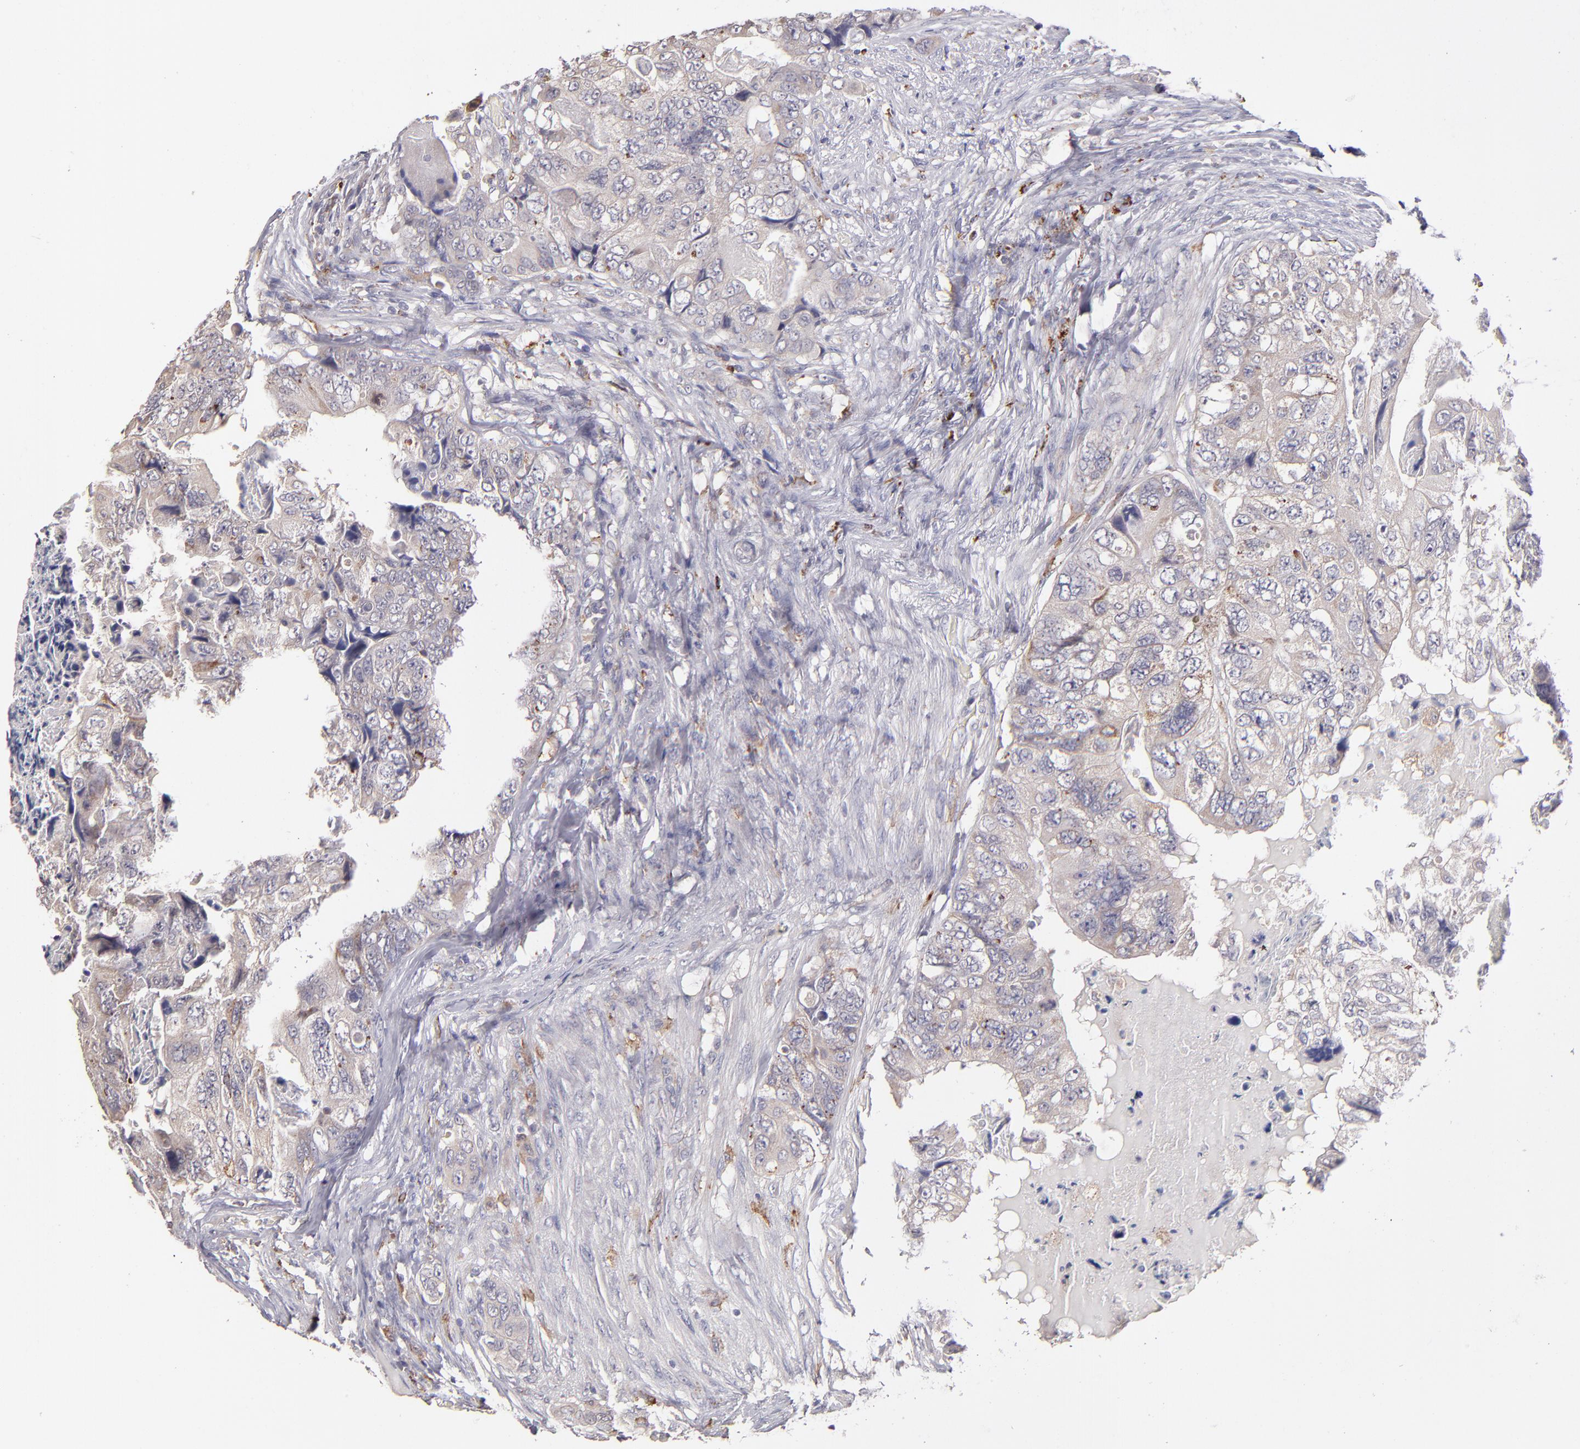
{"staining": {"intensity": "weak", "quantity": "25%-75%", "location": "cytoplasmic/membranous"}, "tissue": "colorectal cancer", "cell_type": "Tumor cells", "image_type": "cancer", "snomed": [{"axis": "morphology", "description": "Adenocarcinoma, NOS"}, {"axis": "topography", "description": "Rectum"}], "caption": "Weak cytoplasmic/membranous staining for a protein is appreciated in about 25%-75% of tumor cells of adenocarcinoma (colorectal) using immunohistochemistry.", "gene": "GLDC", "patient": {"sex": "female", "age": 82}}